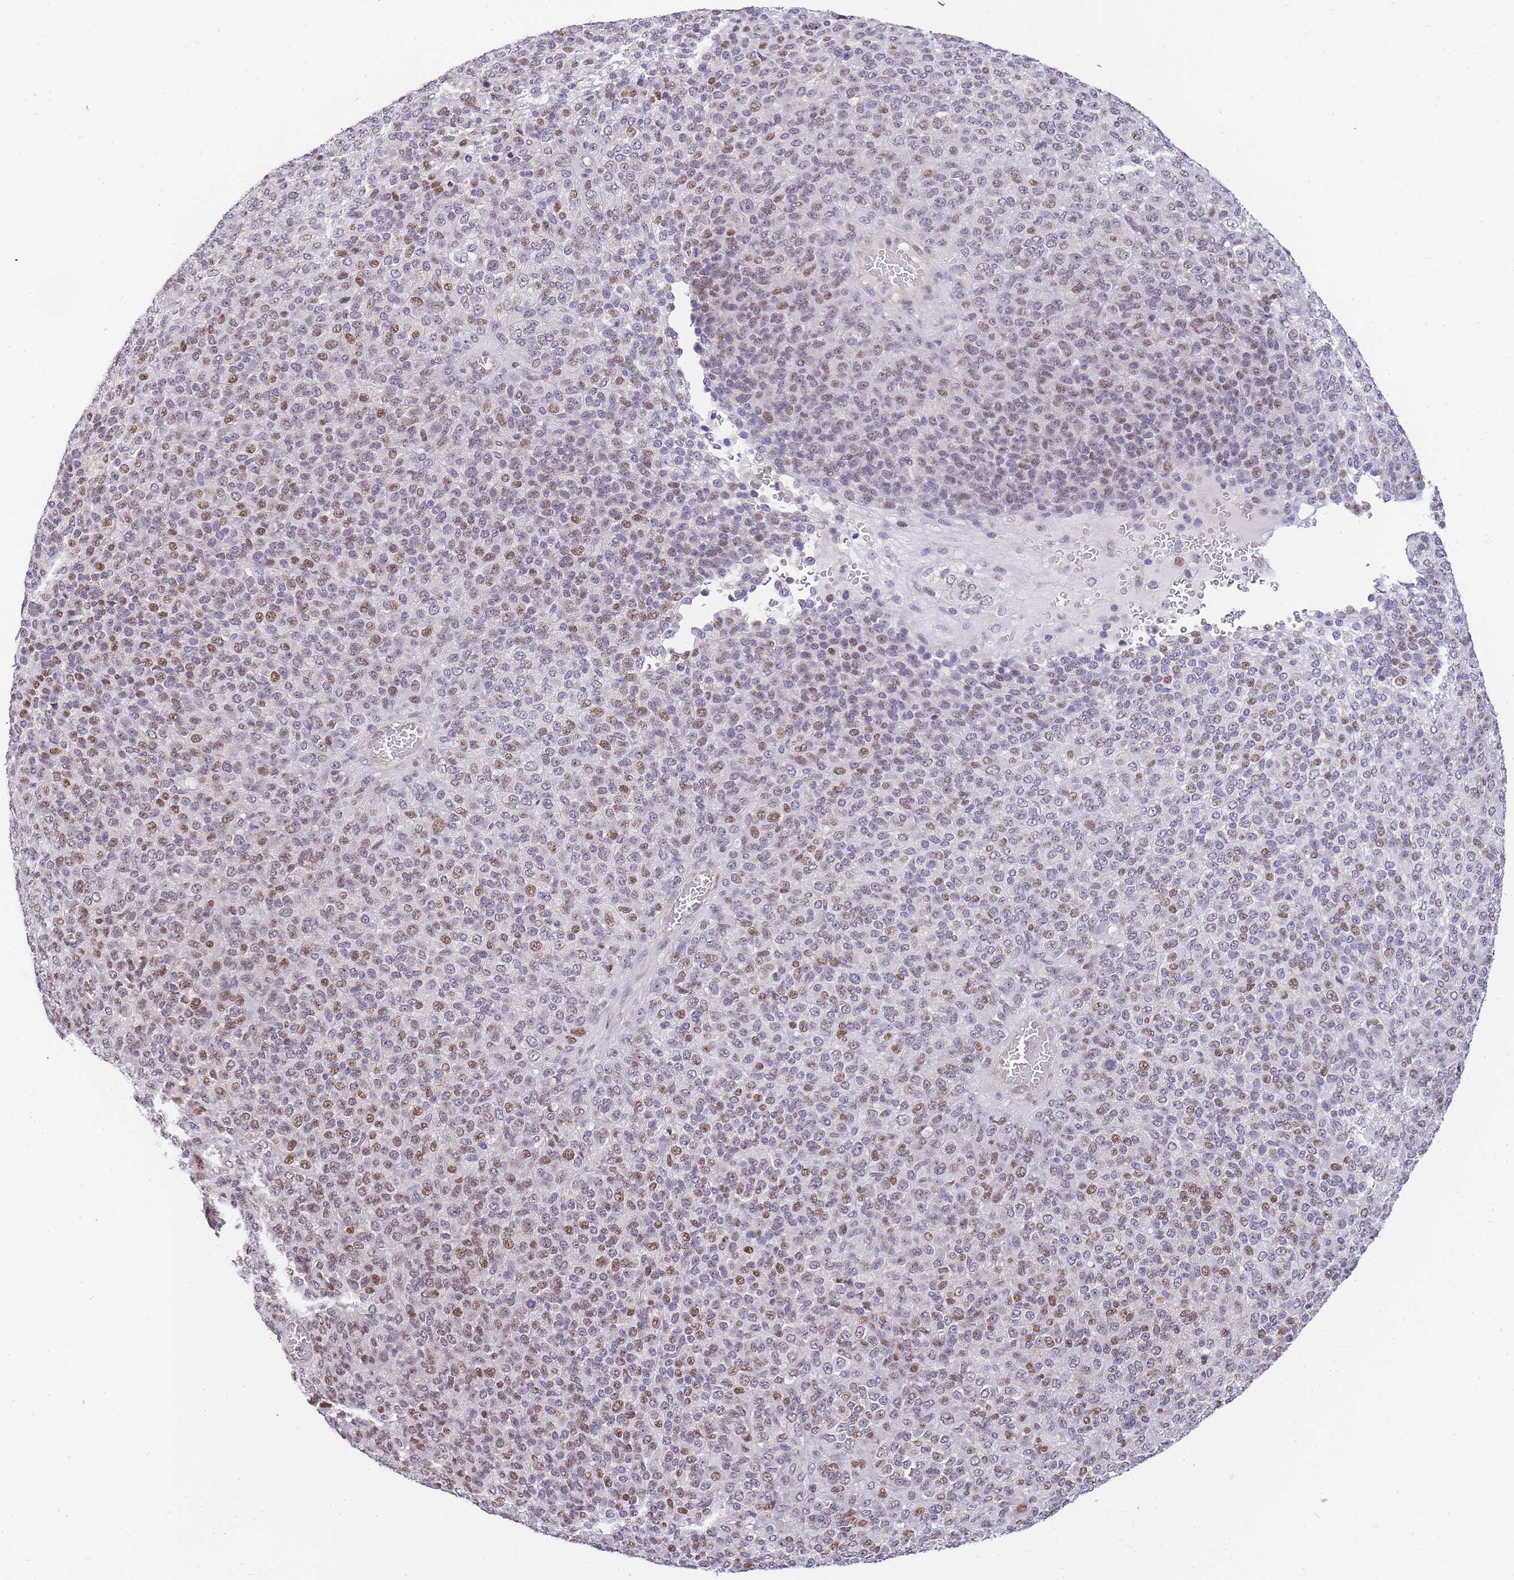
{"staining": {"intensity": "moderate", "quantity": "25%-75%", "location": "nuclear"}, "tissue": "melanoma", "cell_type": "Tumor cells", "image_type": "cancer", "snomed": [{"axis": "morphology", "description": "Malignant melanoma, Metastatic site"}, {"axis": "topography", "description": "Brain"}], "caption": "Protein expression analysis of malignant melanoma (metastatic site) displays moderate nuclear expression in about 25%-75% of tumor cells.", "gene": "CLBA1", "patient": {"sex": "female", "age": 56}}